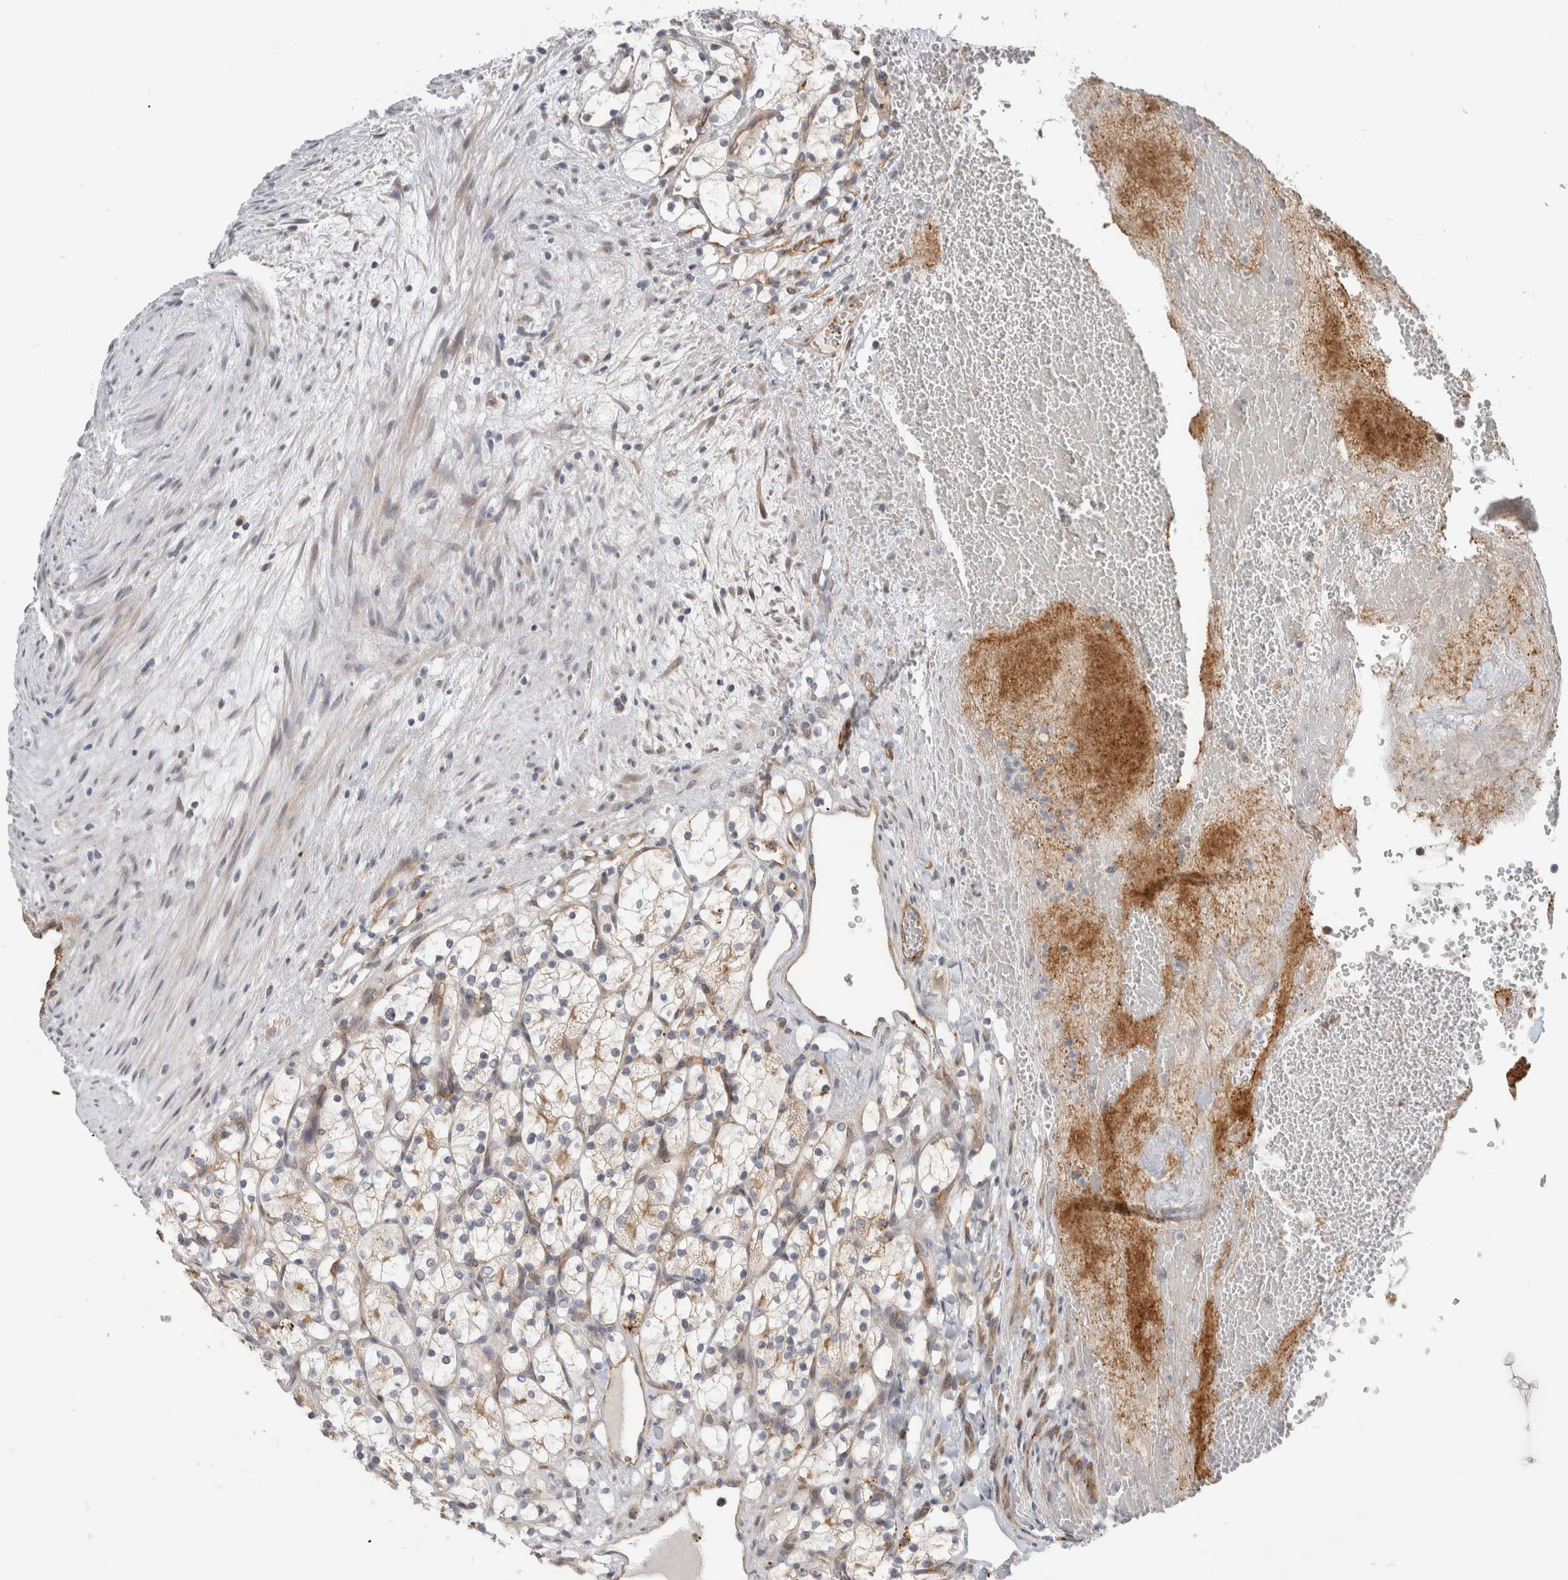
{"staining": {"intensity": "weak", "quantity": "<25%", "location": "cytoplasmic/membranous"}, "tissue": "renal cancer", "cell_type": "Tumor cells", "image_type": "cancer", "snomed": [{"axis": "morphology", "description": "Adenocarcinoma, NOS"}, {"axis": "topography", "description": "Kidney"}], "caption": "High power microscopy micrograph of an immunohistochemistry image of renal cancer (adenocarcinoma), revealing no significant positivity in tumor cells.", "gene": "KPNA5", "patient": {"sex": "female", "age": 69}}